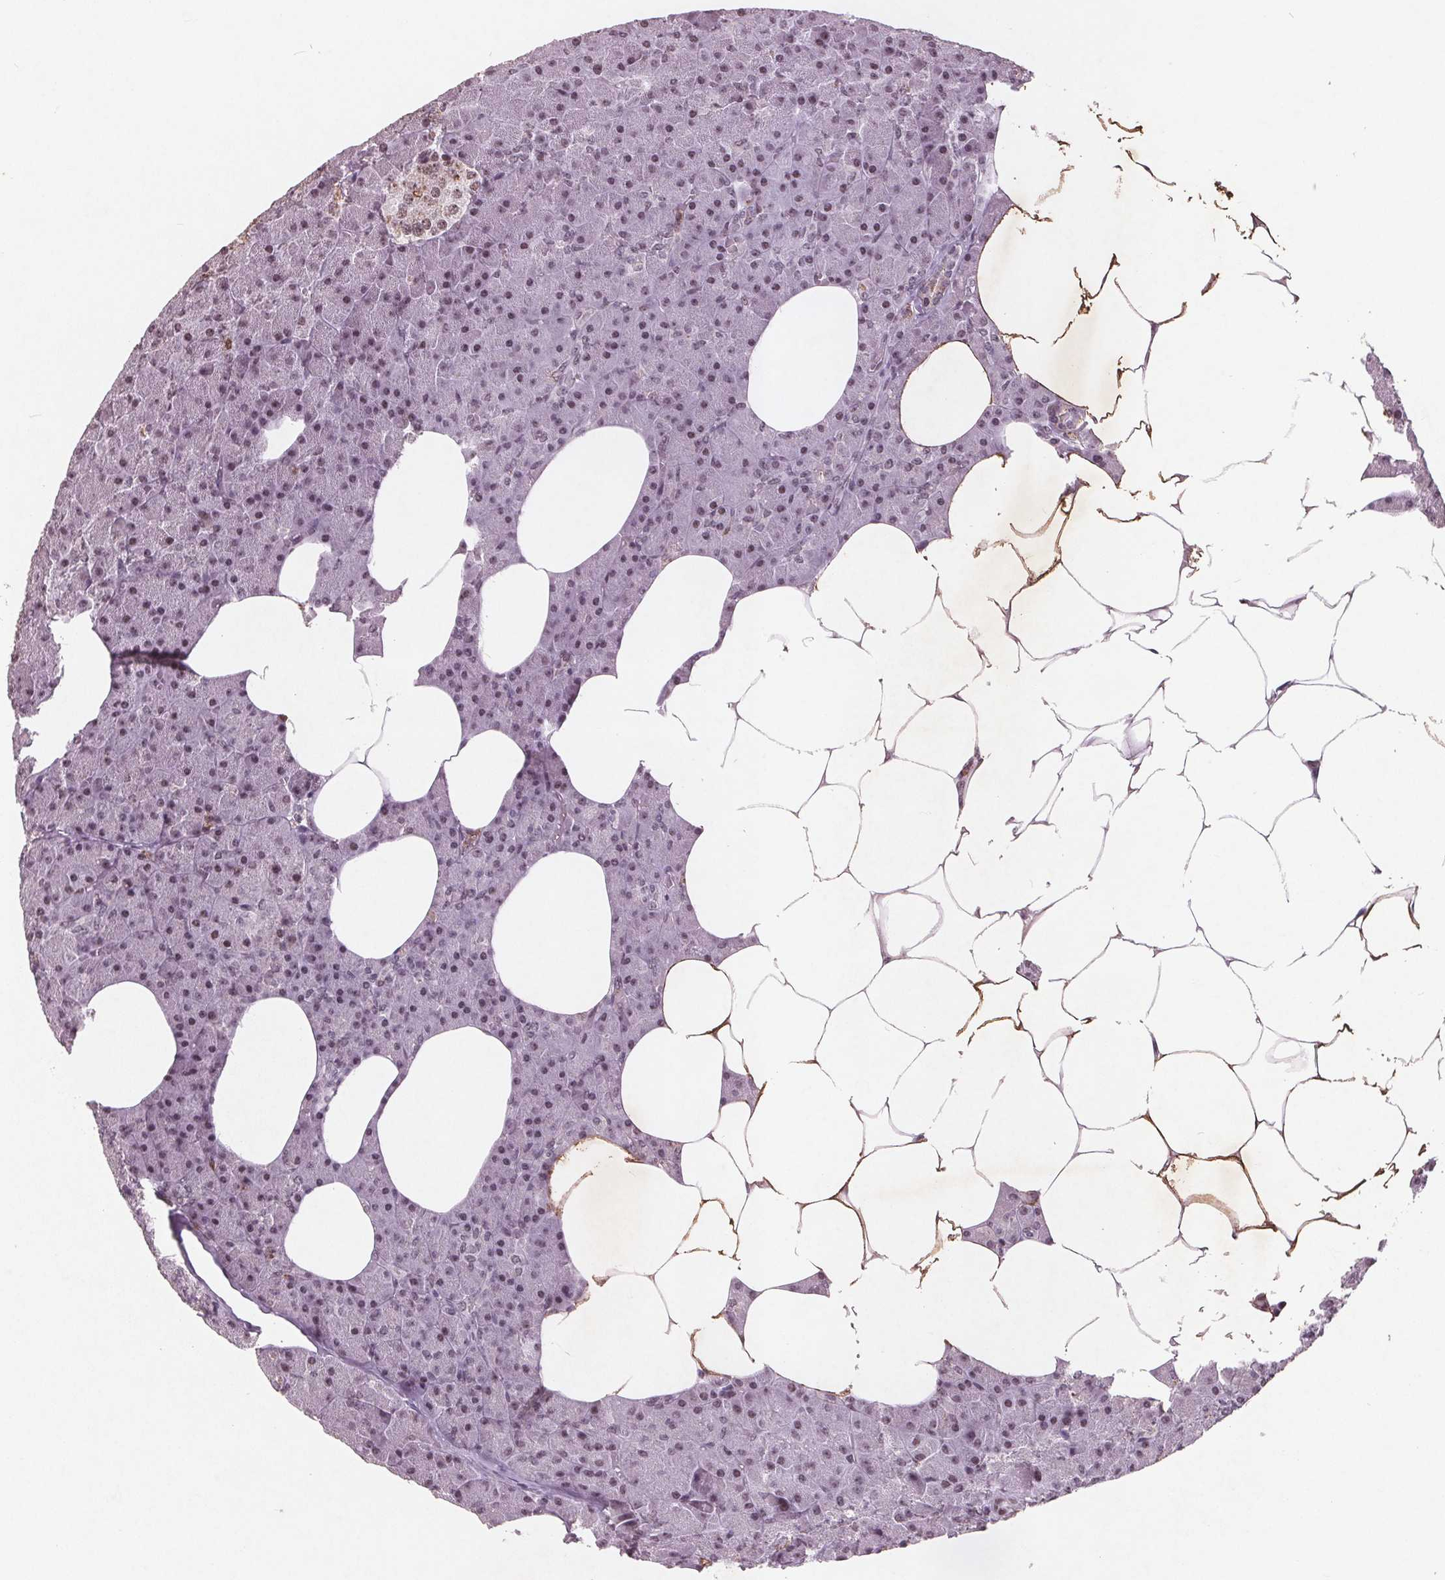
{"staining": {"intensity": "weak", "quantity": ">75%", "location": "nuclear"}, "tissue": "pancreas", "cell_type": "Exocrine glandular cells", "image_type": "normal", "snomed": [{"axis": "morphology", "description": "Normal tissue, NOS"}, {"axis": "topography", "description": "Pancreas"}], "caption": "About >75% of exocrine glandular cells in normal pancreas demonstrate weak nuclear protein positivity as visualized by brown immunohistochemical staining.", "gene": "RPS6KA2", "patient": {"sex": "female", "age": 45}}